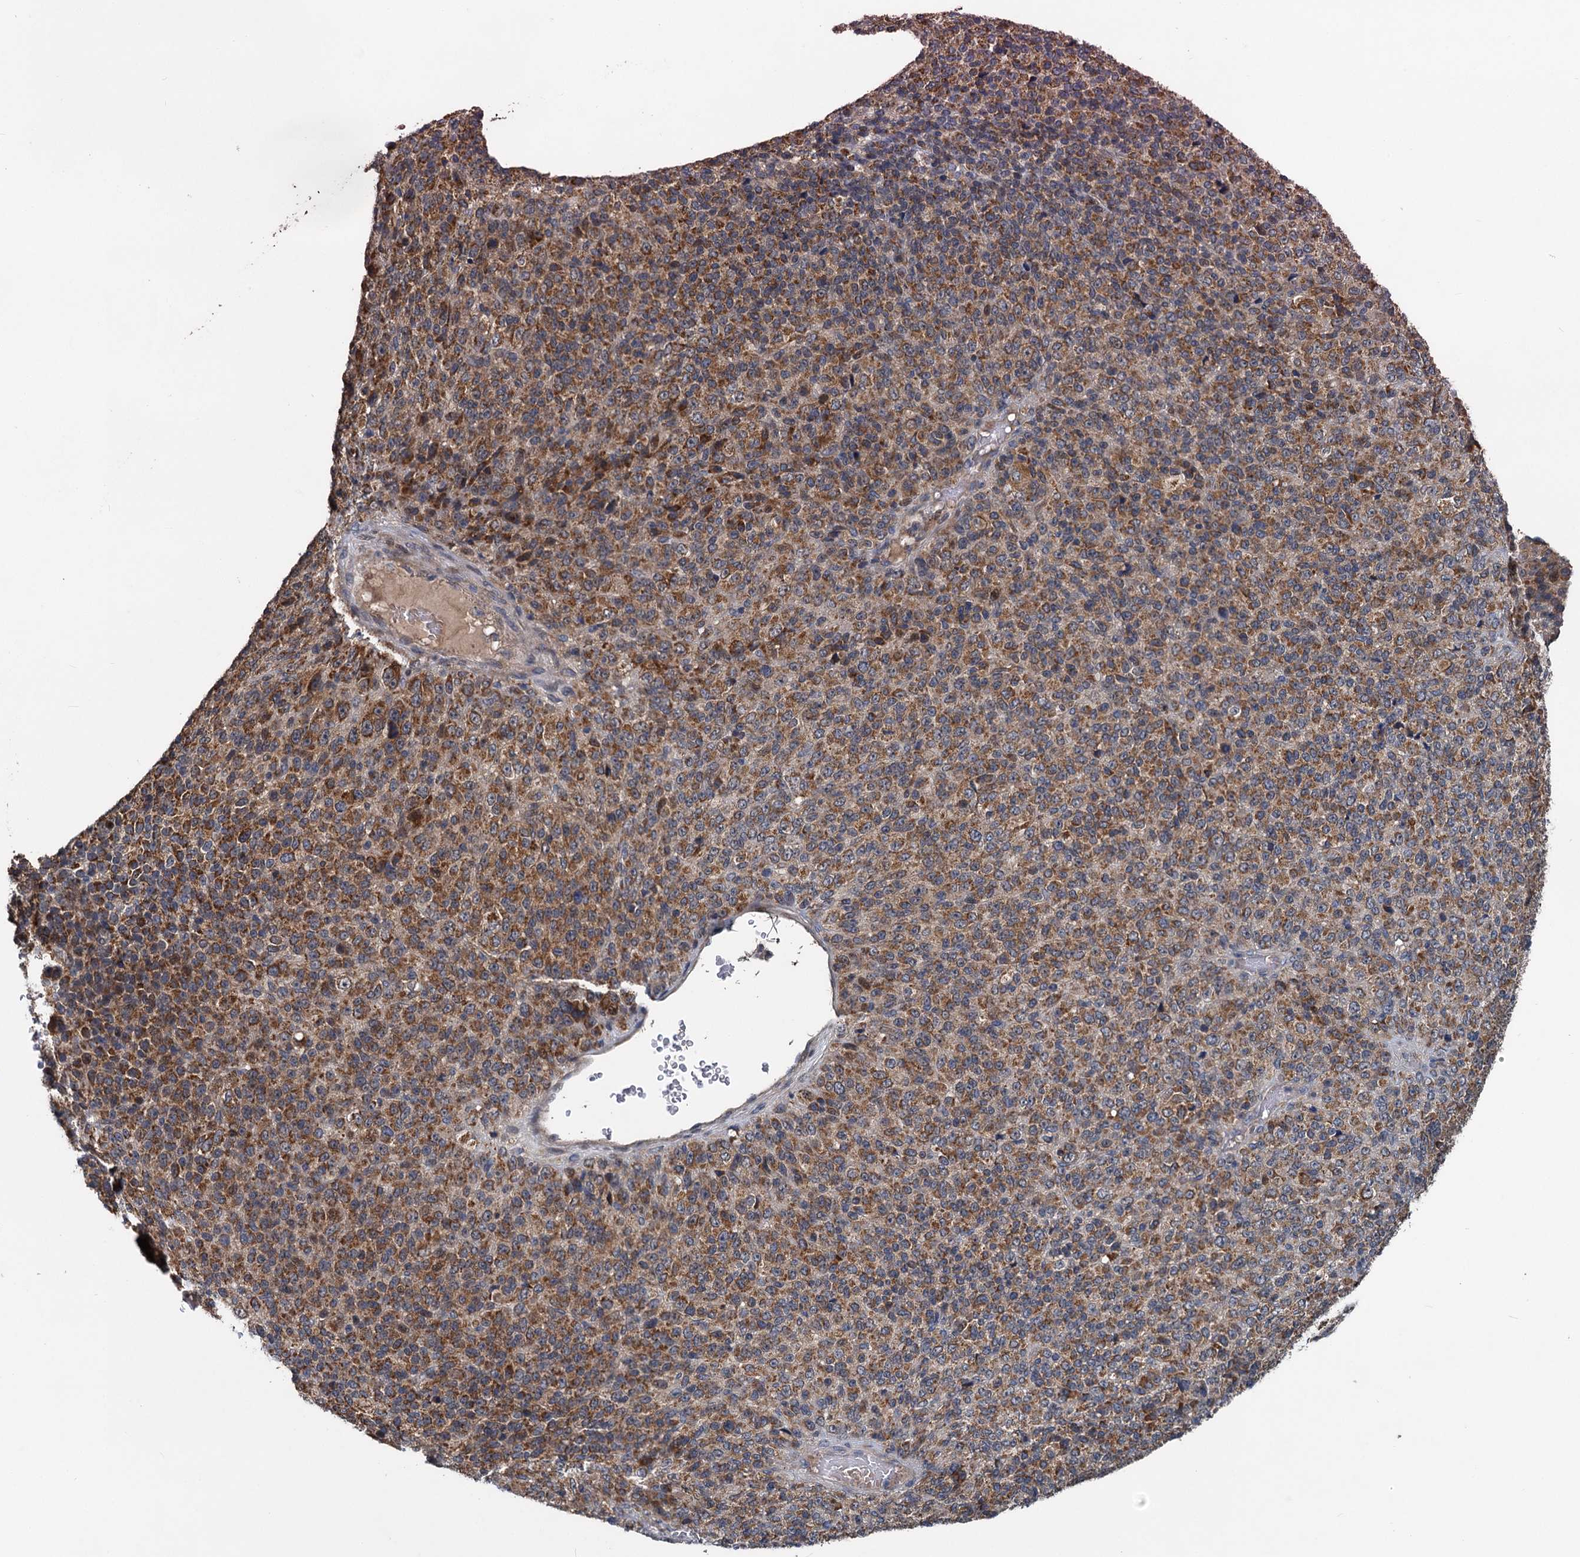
{"staining": {"intensity": "moderate", "quantity": ">75%", "location": "cytoplasmic/membranous"}, "tissue": "melanoma", "cell_type": "Tumor cells", "image_type": "cancer", "snomed": [{"axis": "morphology", "description": "Malignant melanoma, Metastatic site"}, {"axis": "topography", "description": "Brain"}], "caption": "DAB immunohistochemical staining of melanoma reveals moderate cytoplasmic/membranous protein positivity in about >75% of tumor cells.", "gene": "OTUB1", "patient": {"sex": "female", "age": 56}}